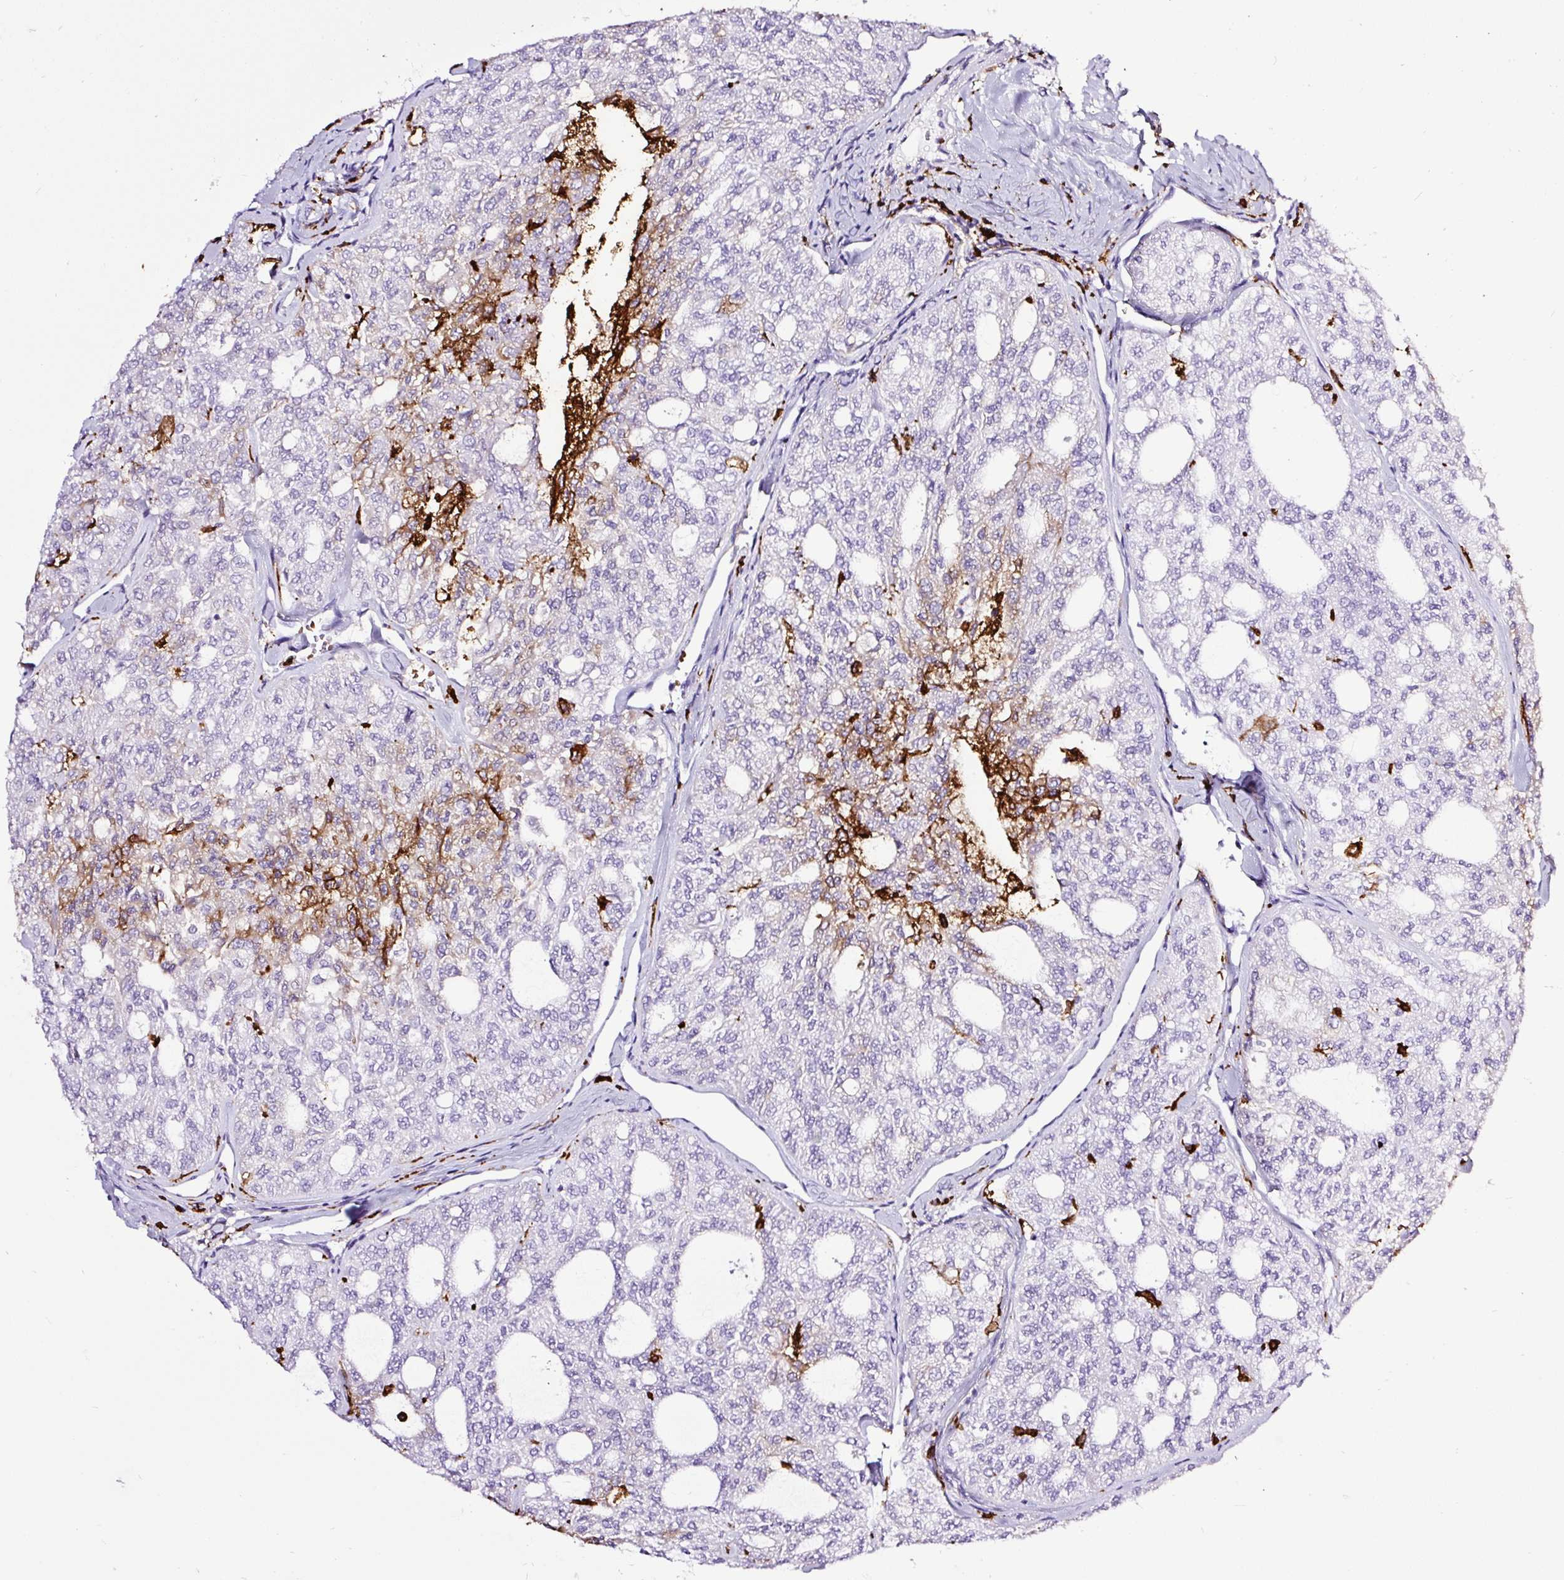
{"staining": {"intensity": "negative", "quantity": "none", "location": "none"}, "tissue": "thyroid cancer", "cell_type": "Tumor cells", "image_type": "cancer", "snomed": [{"axis": "morphology", "description": "Follicular adenoma carcinoma, NOS"}, {"axis": "topography", "description": "Thyroid gland"}], "caption": "Thyroid cancer (follicular adenoma carcinoma) stained for a protein using IHC displays no expression tumor cells.", "gene": "HLA-DRA", "patient": {"sex": "male", "age": 75}}